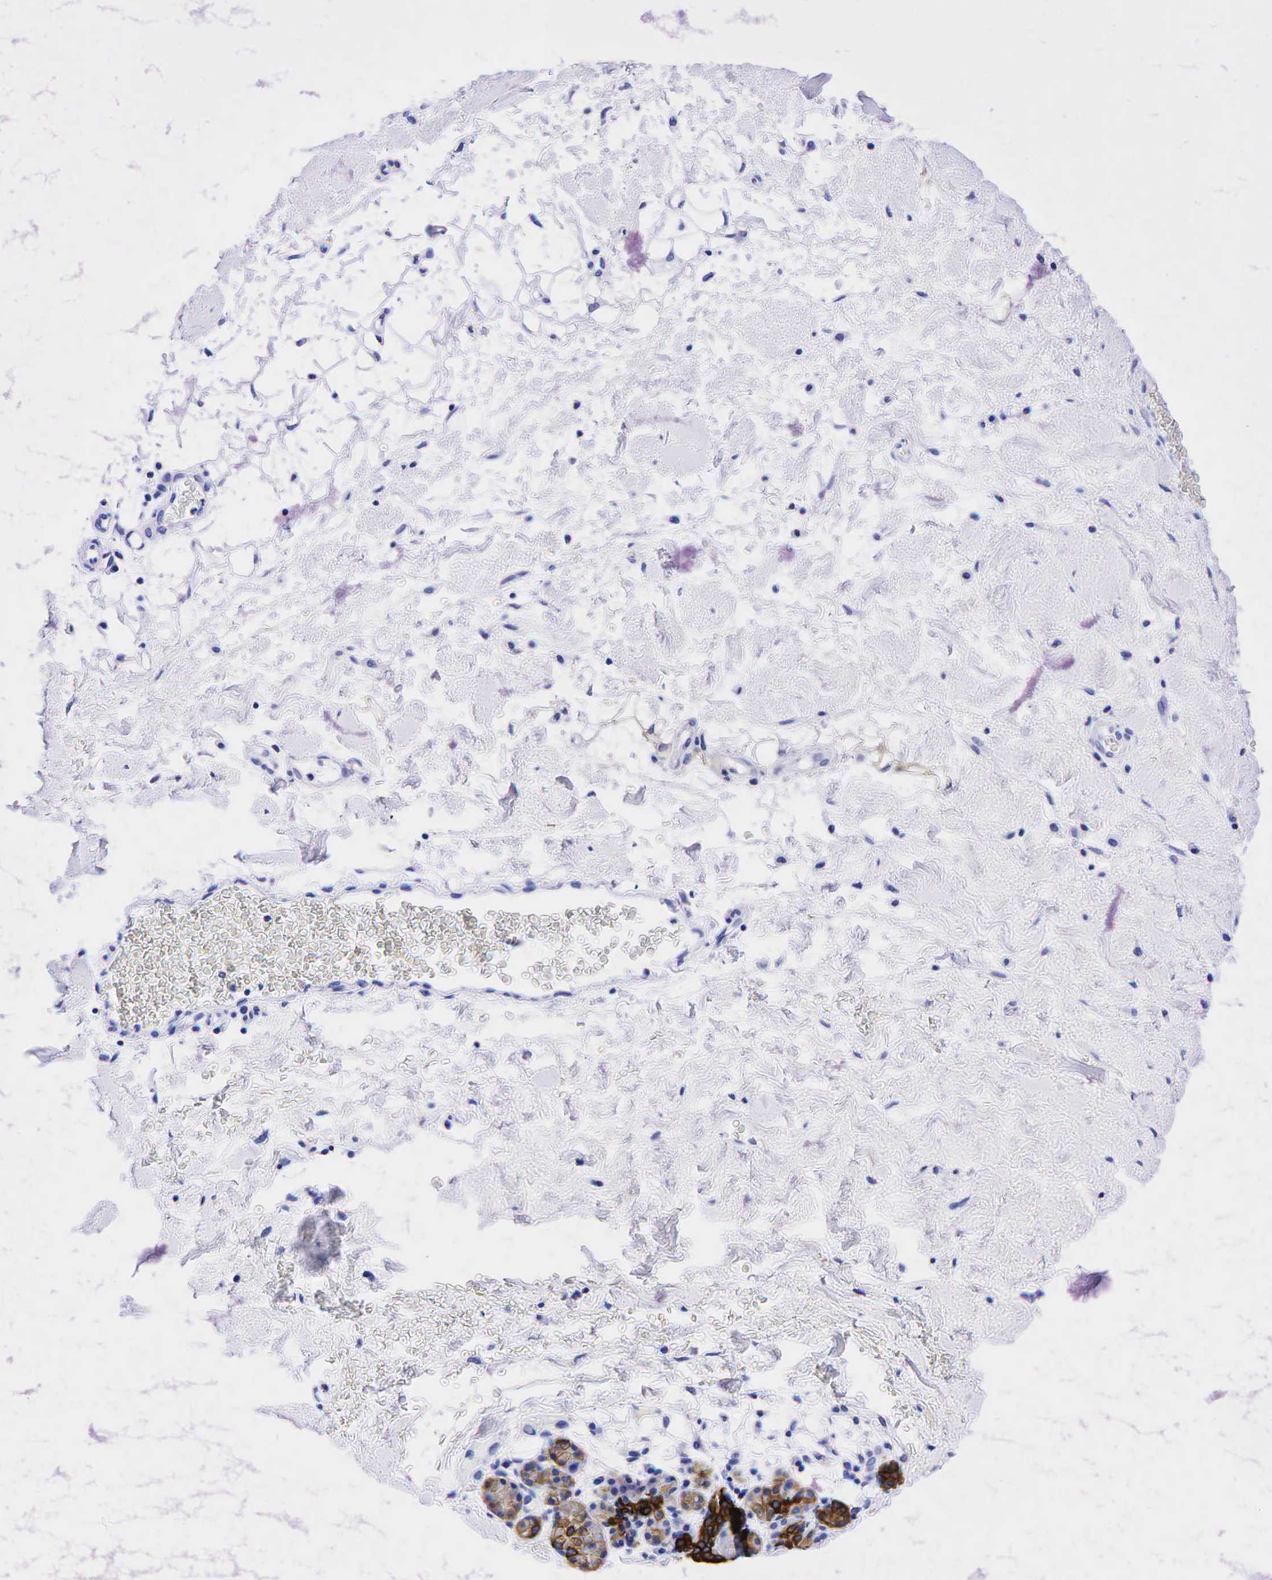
{"staining": {"intensity": "negative", "quantity": "none", "location": "none"}, "tissue": "skin cancer", "cell_type": "Tumor cells", "image_type": "cancer", "snomed": [{"axis": "morphology", "description": "Squamous cell carcinoma, NOS"}, {"axis": "topography", "description": "Skin"}], "caption": "IHC of human skin cancer (squamous cell carcinoma) demonstrates no positivity in tumor cells. (DAB (3,3'-diaminobenzidine) immunohistochemistry (IHC), high magnification).", "gene": "KRT19", "patient": {"sex": "male", "age": 84}}